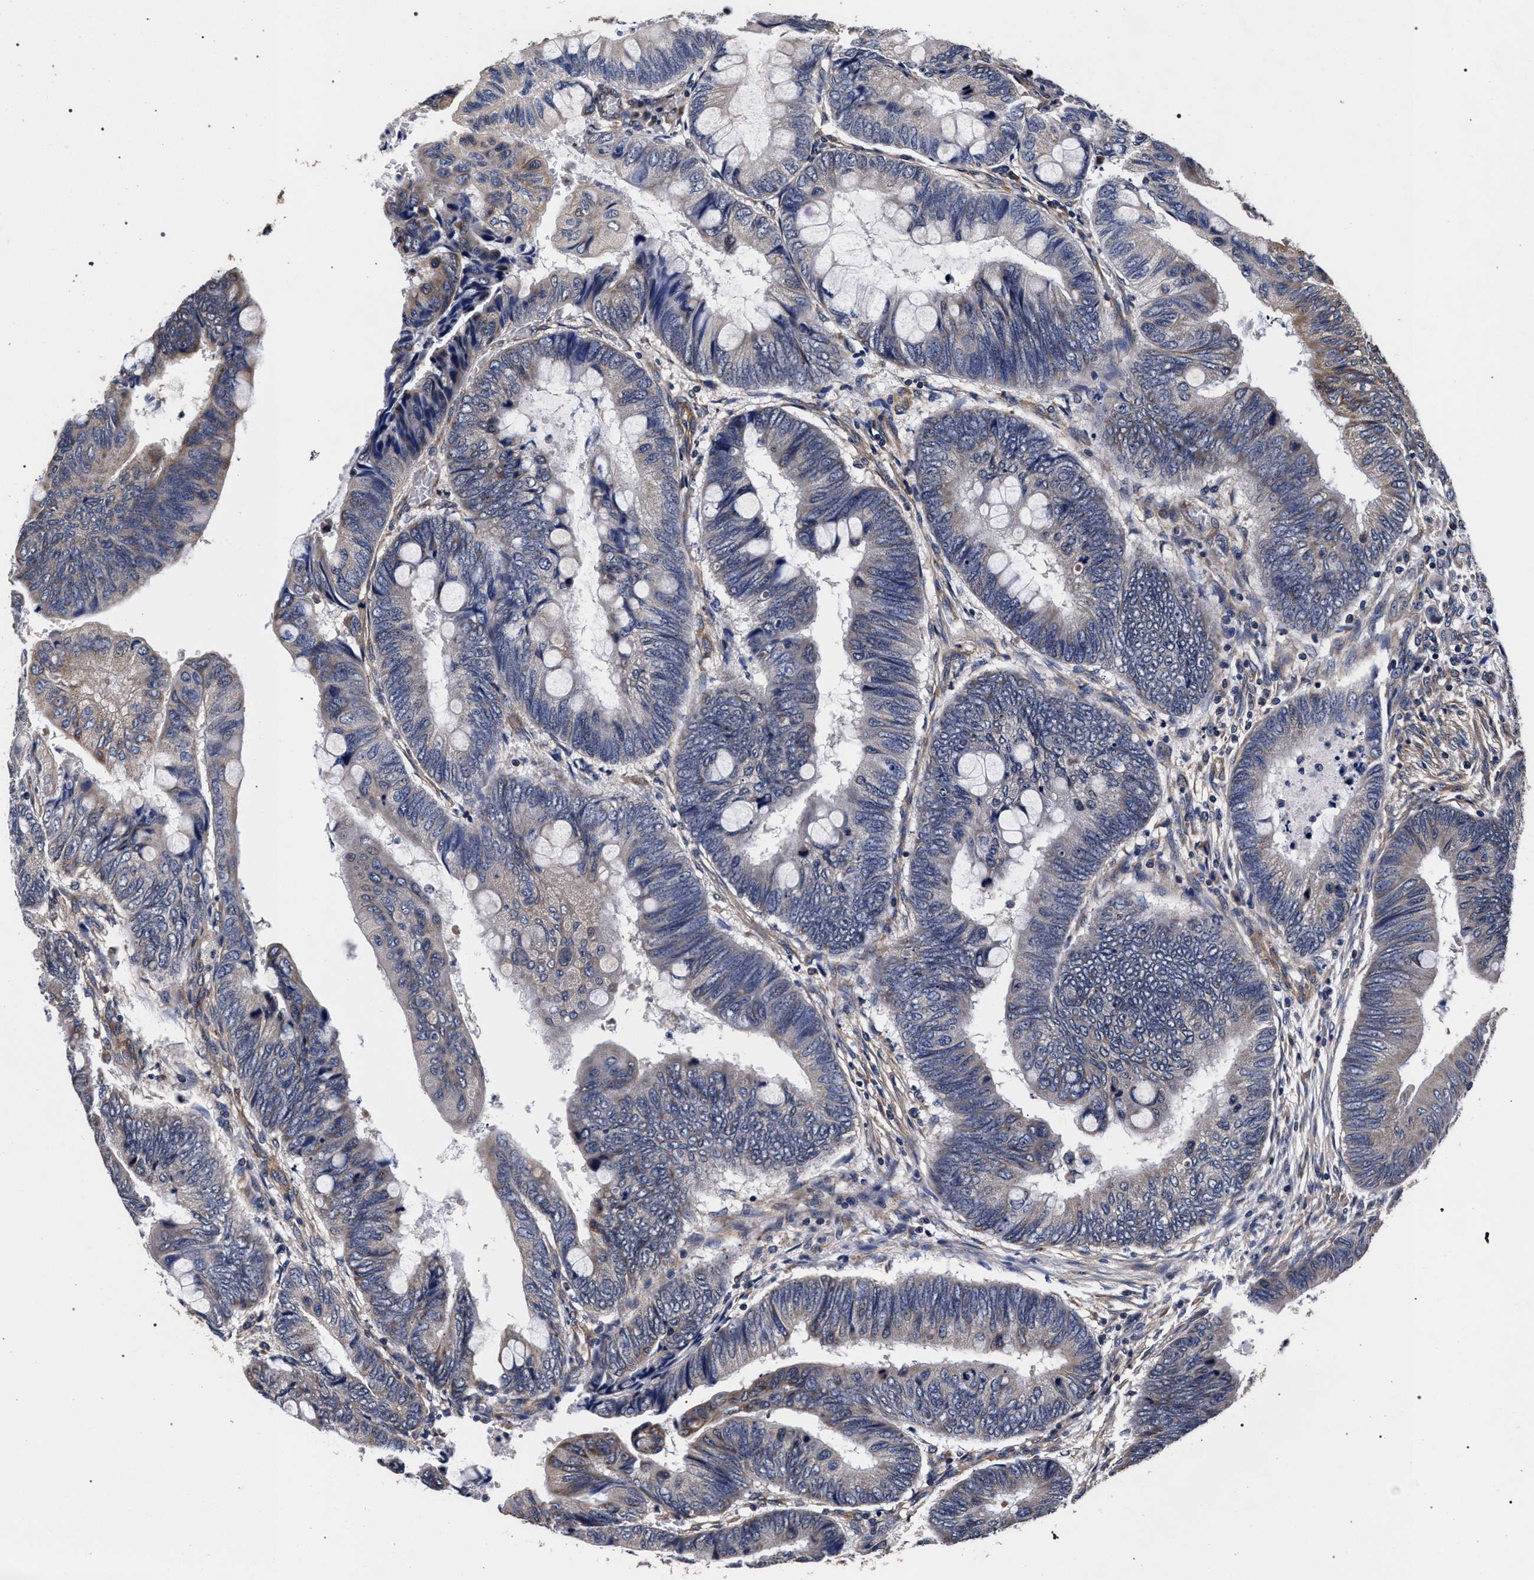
{"staining": {"intensity": "weak", "quantity": "25%-75%", "location": "cytoplasmic/membranous"}, "tissue": "colorectal cancer", "cell_type": "Tumor cells", "image_type": "cancer", "snomed": [{"axis": "morphology", "description": "Normal tissue, NOS"}, {"axis": "morphology", "description": "Adenocarcinoma, NOS"}, {"axis": "topography", "description": "Rectum"}, {"axis": "topography", "description": "Peripheral nerve tissue"}], "caption": "Tumor cells display low levels of weak cytoplasmic/membranous staining in about 25%-75% of cells in human colorectal cancer (adenocarcinoma).", "gene": "CFAP95", "patient": {"sex": "male", "age": 92}}